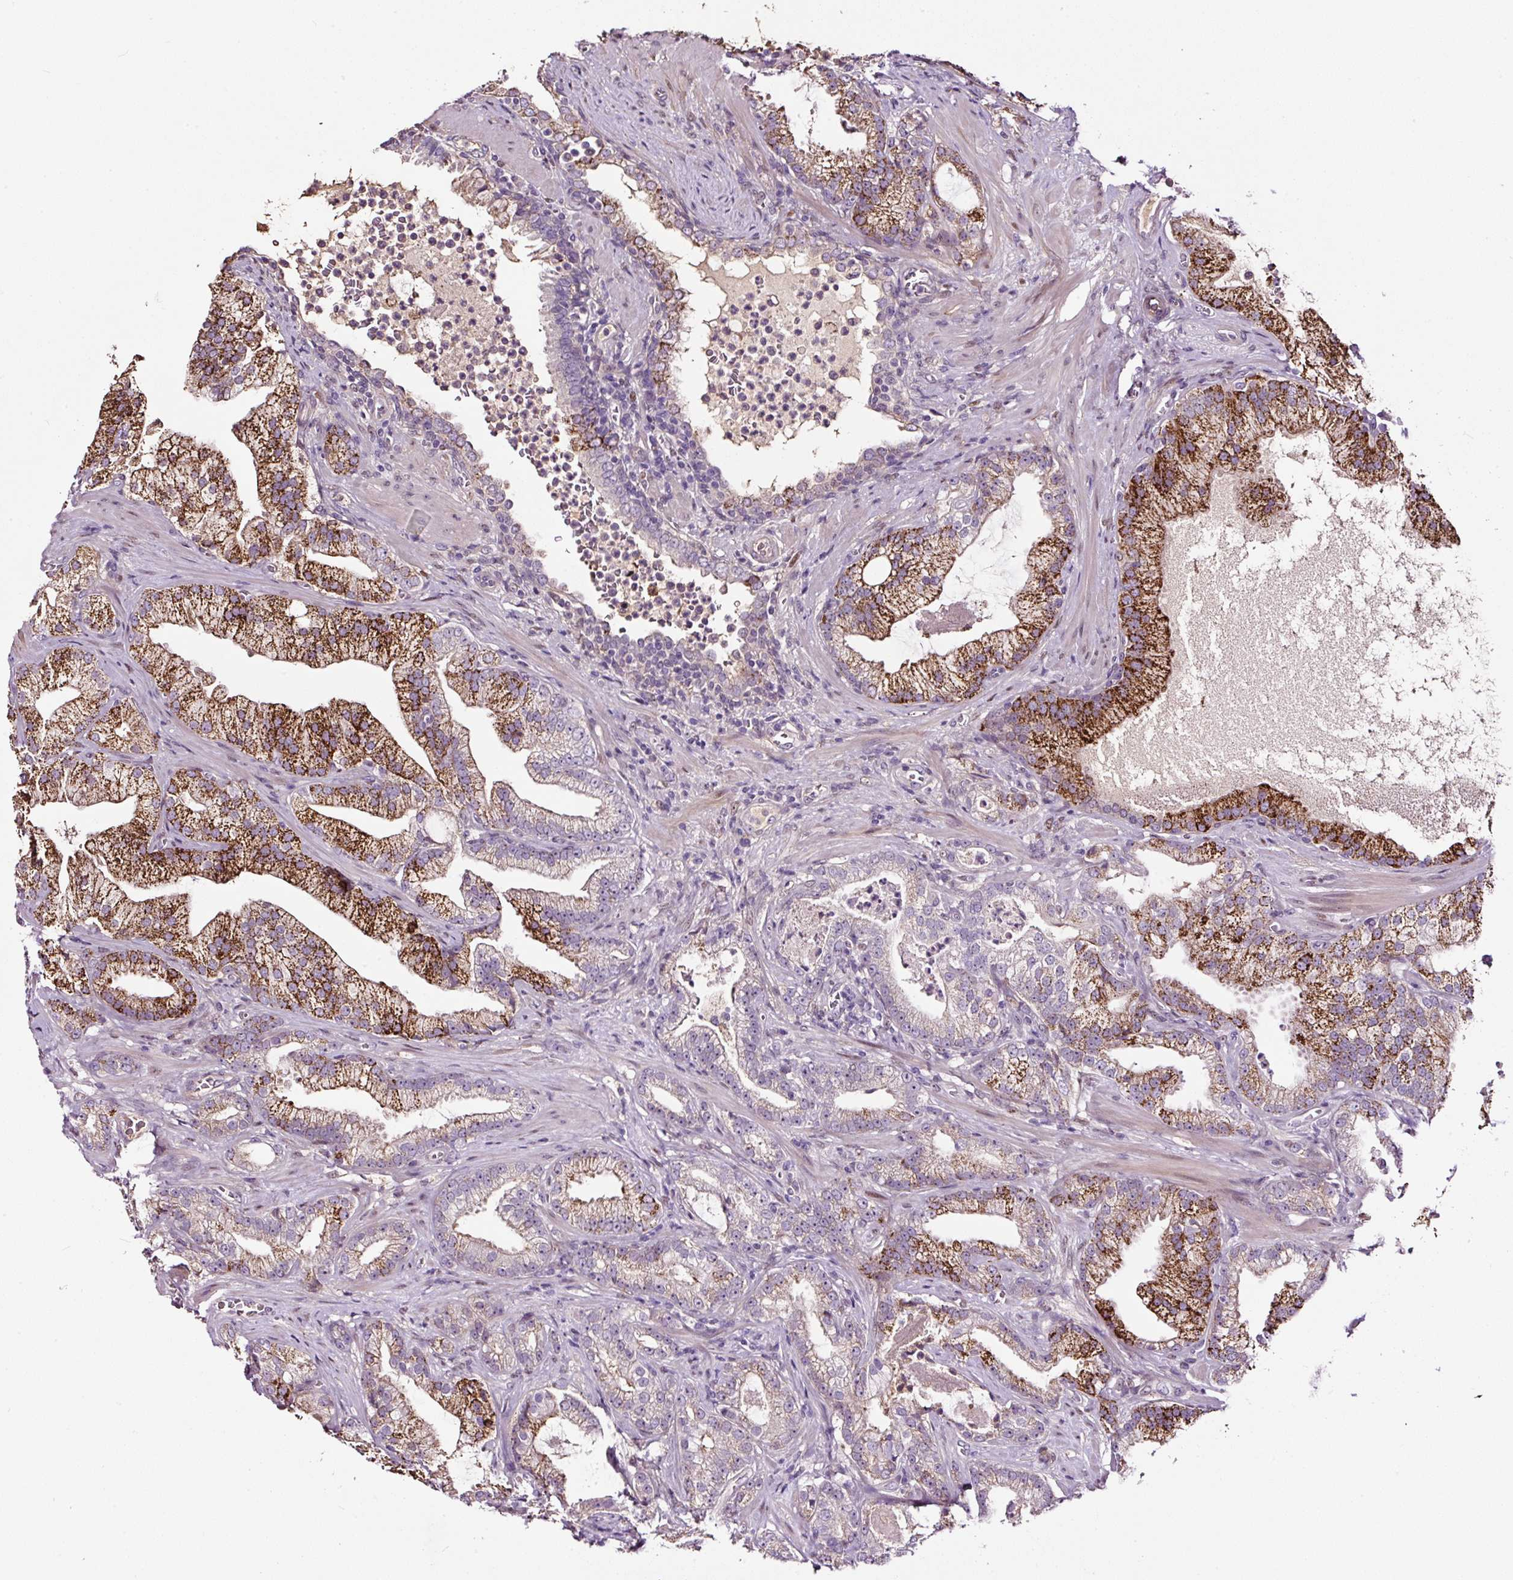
{"staining": {"intensity": "strong", "quantity": "25%-75%", "location": "cytoplasmic/membranous"}, "tissue": "prostate cancer", "cell_type": "Tumor cells", "image_type": "cancer", "snomed": [{"axis": "morphology", "description": "Adenocarcinoma, High grade"}, {"axis": "topography", "description": "Prostate"}], "caption": "A high amount of strong cytoplasmic/membranous positivity is identified in approximately 25%-75% of tumor cells in prostate adenocarcinoma (high-grade) tissue.", "gene": "LRRC24", "patient": {"sex": "male", "age": 68}}